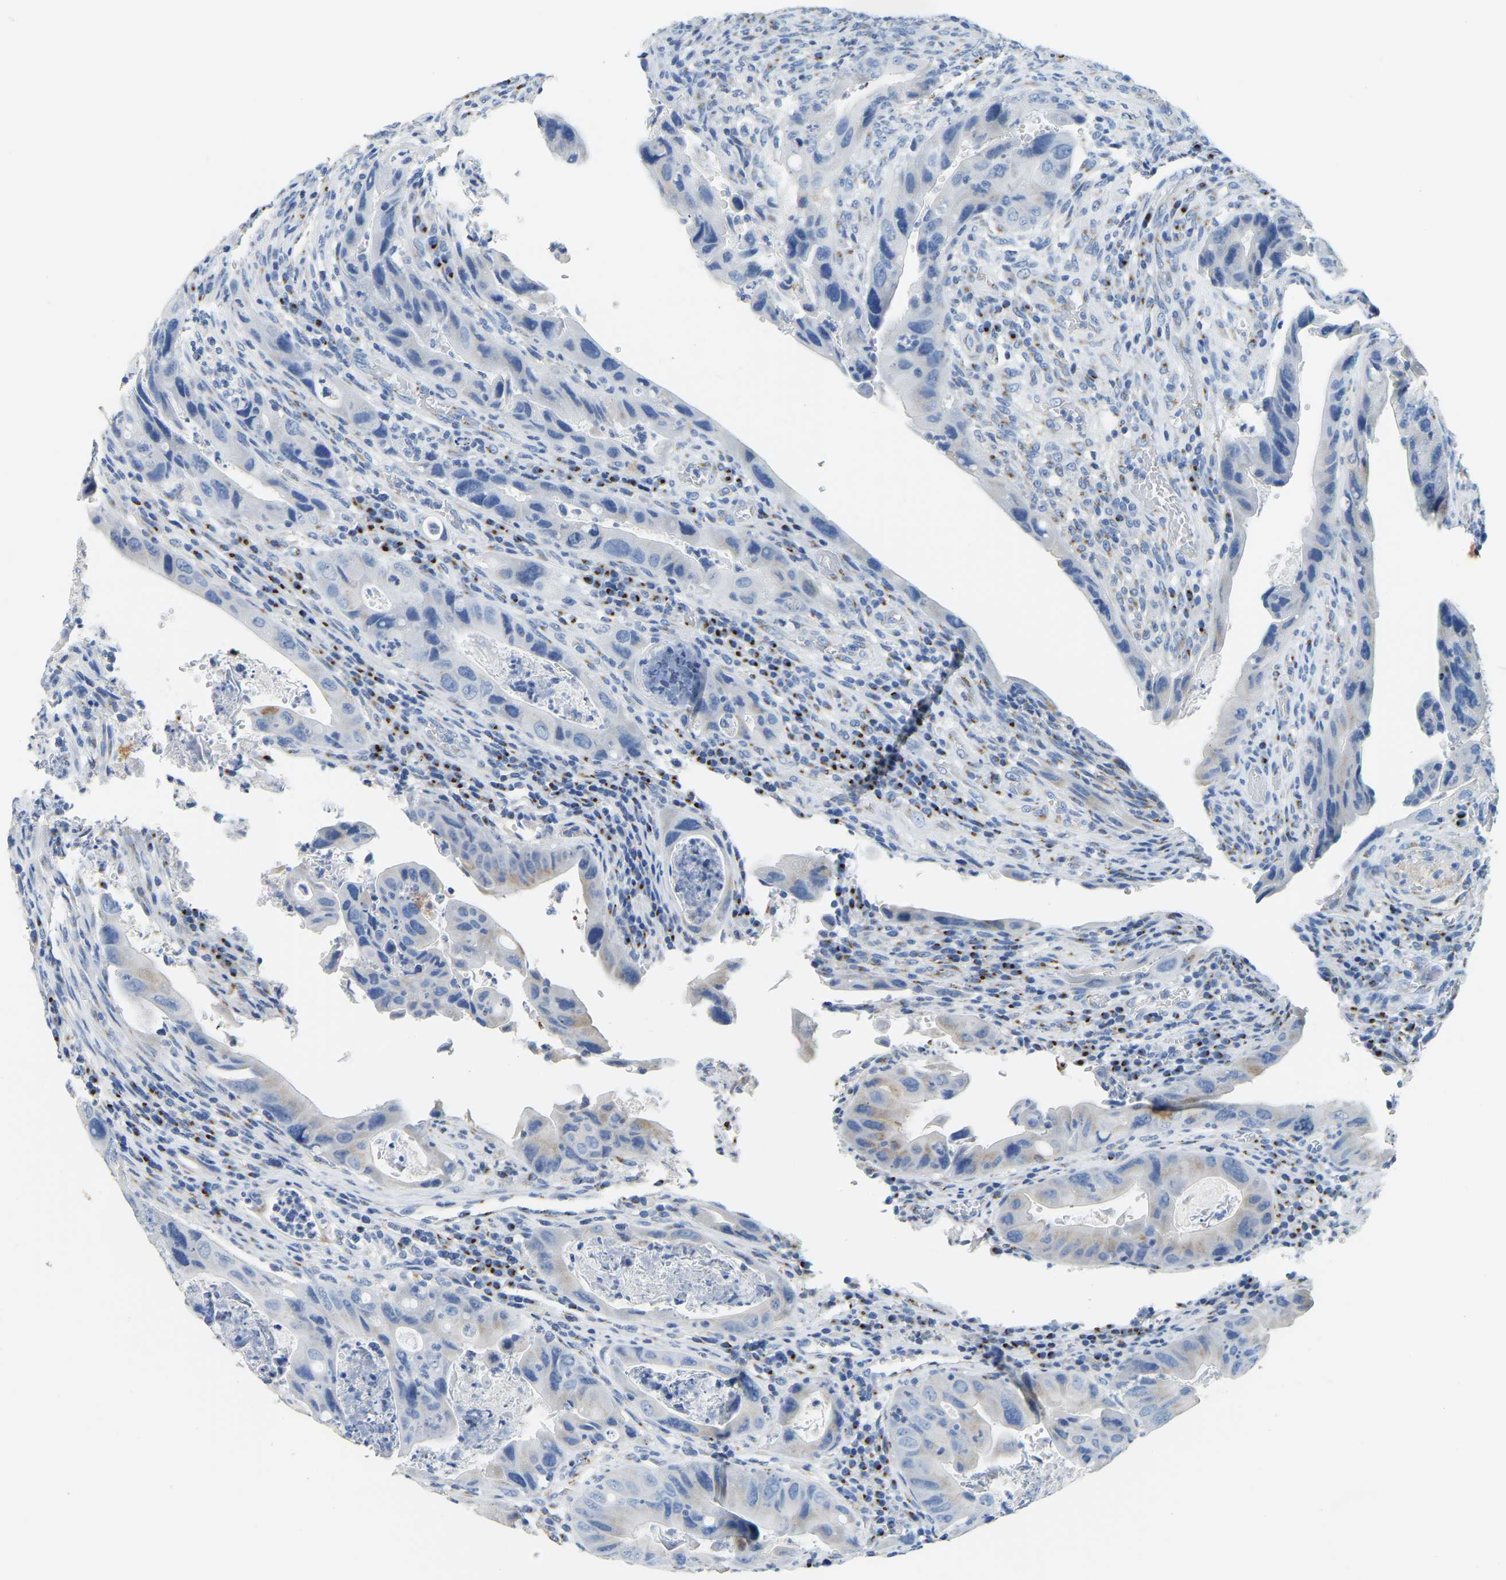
{"staining": {"intensity": "negative", "quantity": "none", "location": "none"}, "tissue": "colorectal cancer", "cell_type": "Tumor cells", "image_type": "cancer", "snomed": [{"axis": "morphology", "description": "Adenocarcinoma, NOS"}, {"axis": "topography", "description": "Rectum"}], "caption": "A photomicrograph of colorectal cancer (adenocarcinoma) stained for a protein exhibits no brown staining in tumor cells. (Stains: DAB IHC with hematoxylin counter stain, Microscopy: brightfield microscopy at high magnification).", "gene": "FAM174A", "patient": {"sex": "female", "age": 57}}